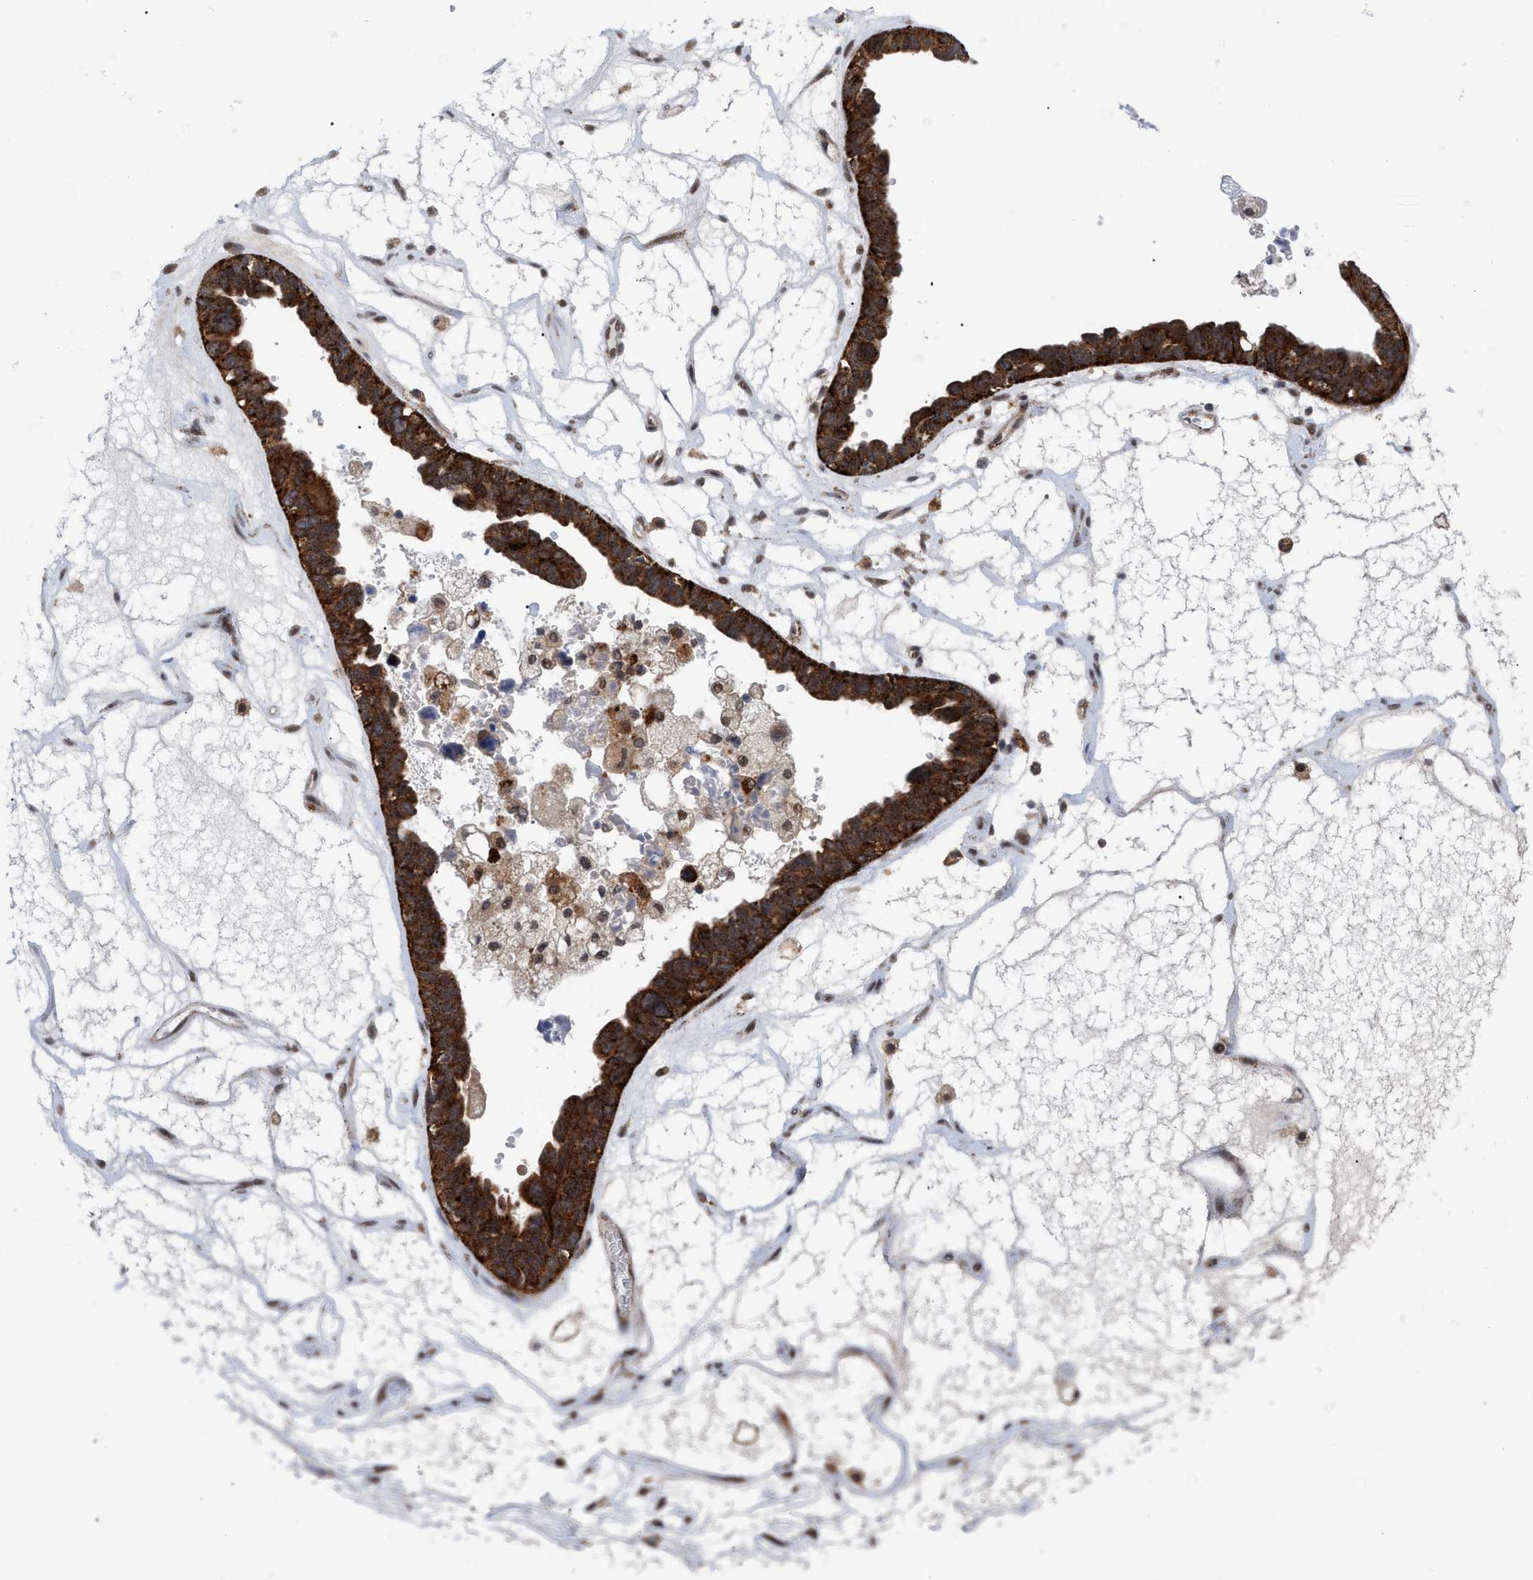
{"staining": {"intensity": "strong", "quantity": ">75%", "location": "cytoplasmic/membranous"}, "tissue": "ovarian cancer", "cell_type": "Tumor cells", "image_type": "cancer", "snomed": [{"axis": "morphology", "description": "Cystadenocarcinoma, serous, NOS"}, {"axis": "topography", "description": "Ovary"}], "caption": "Protein expression analysis of human serous cystadenocarcinoma (ovarian) reveals strong cytoplasmic/membranous expression in approximately >75% of tumor cells. (DAB (3,3'-diaminobenzidine) = brown stain, brightfield microscopy at high magnification).", "gene": "UPF1", "patient": {"sex": "female", "age": 79}}